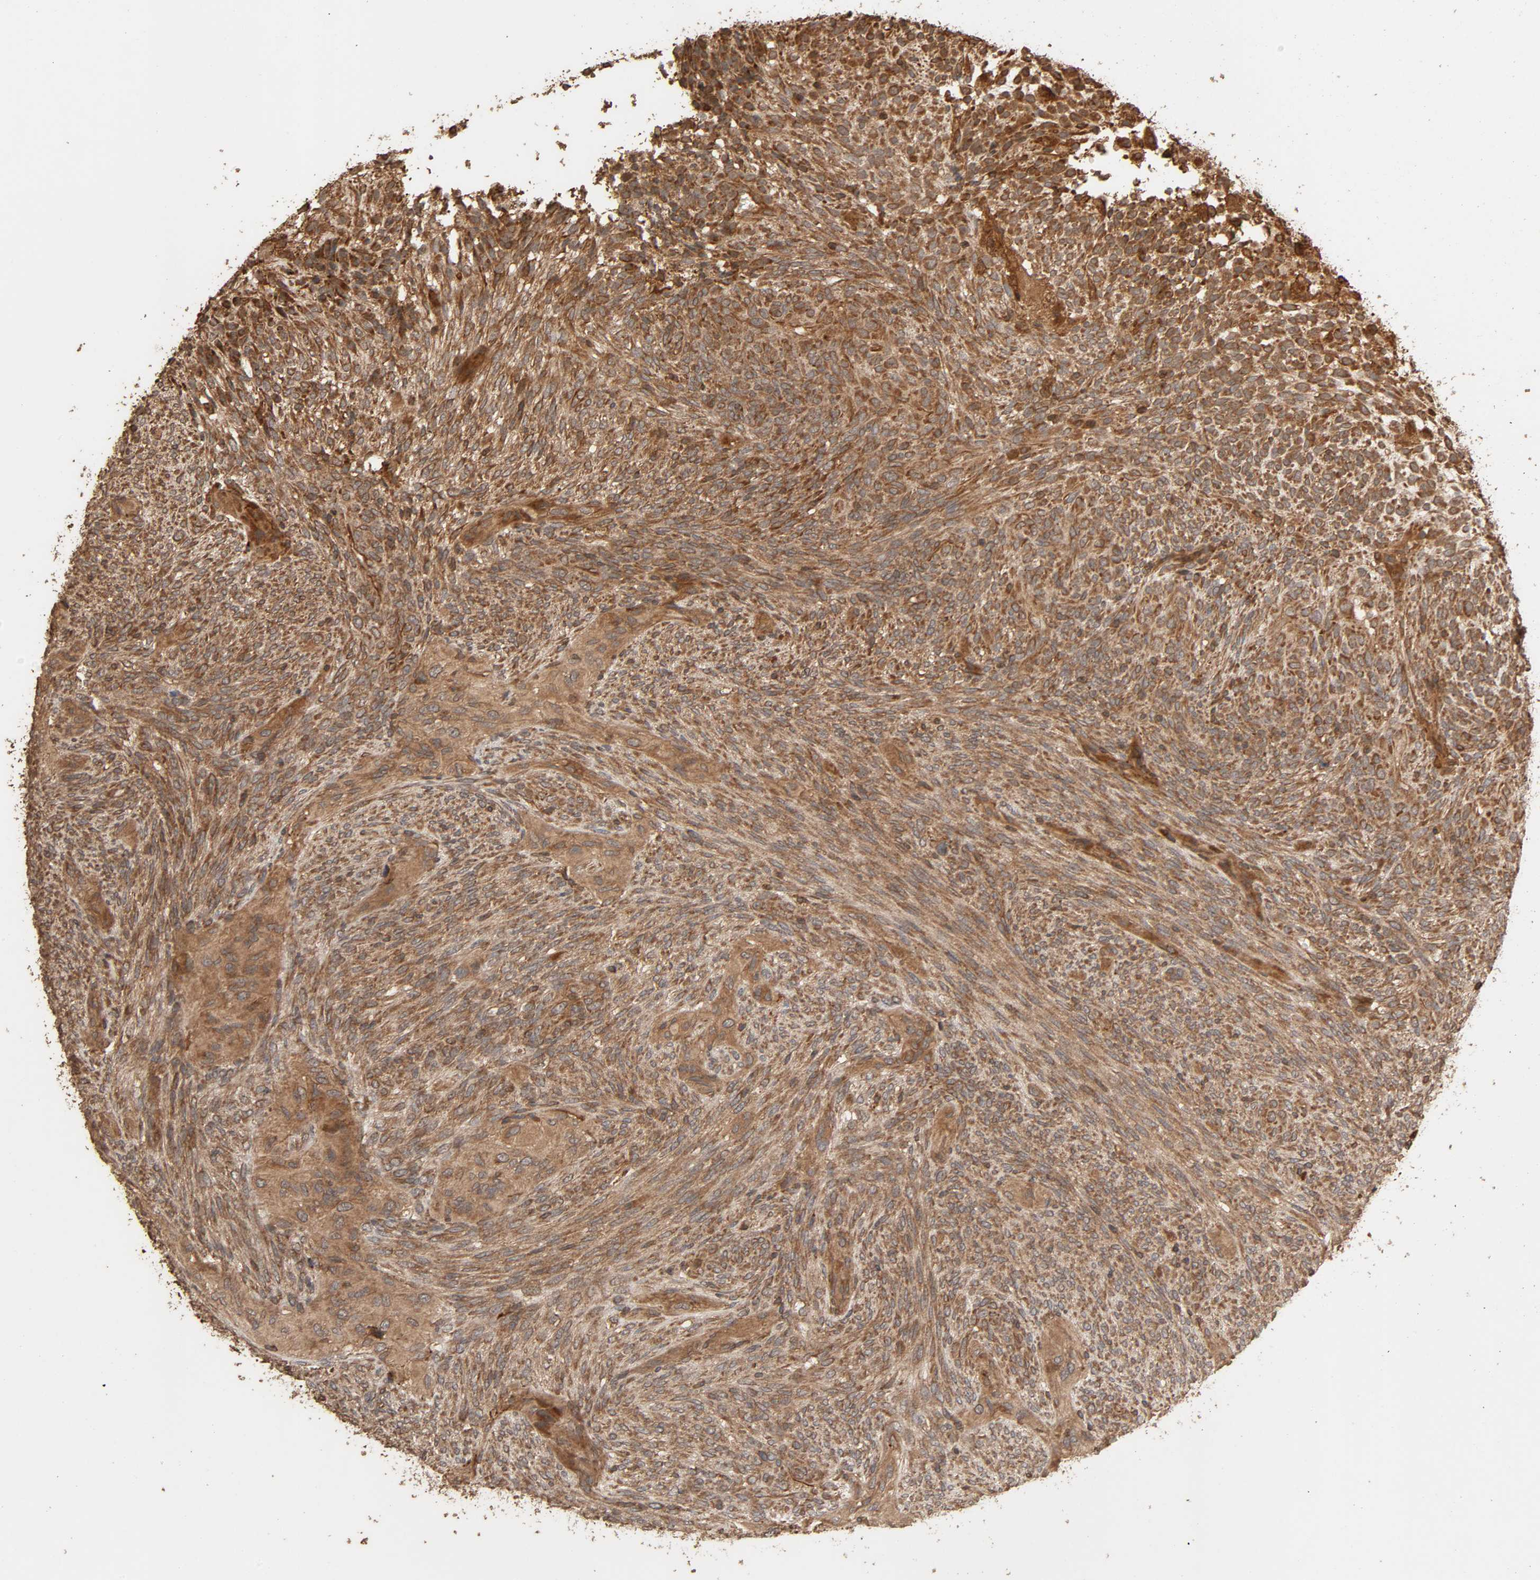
{"staining": {"intensity": "moderate", "quantity": ">75%", "location": "cytoplasmic/membranous"}, "tissue": "glioma", "cell_type": "Tumor cells", "image_type": "cancer", "snomed": [{"axis": "morphology", "description": "Glioma, malignant, High grade"}, {"axis": "topography", "description": "Cerebral cortex"}], "caption": "Moderate cytoplasmic/membranous expression for a protein is seen in about >75% of tumor cells of glioma using immunohistochemistry (IHC).", "gene": "RPS6KA6", "patient": {"sex": "female", "age": 55}}